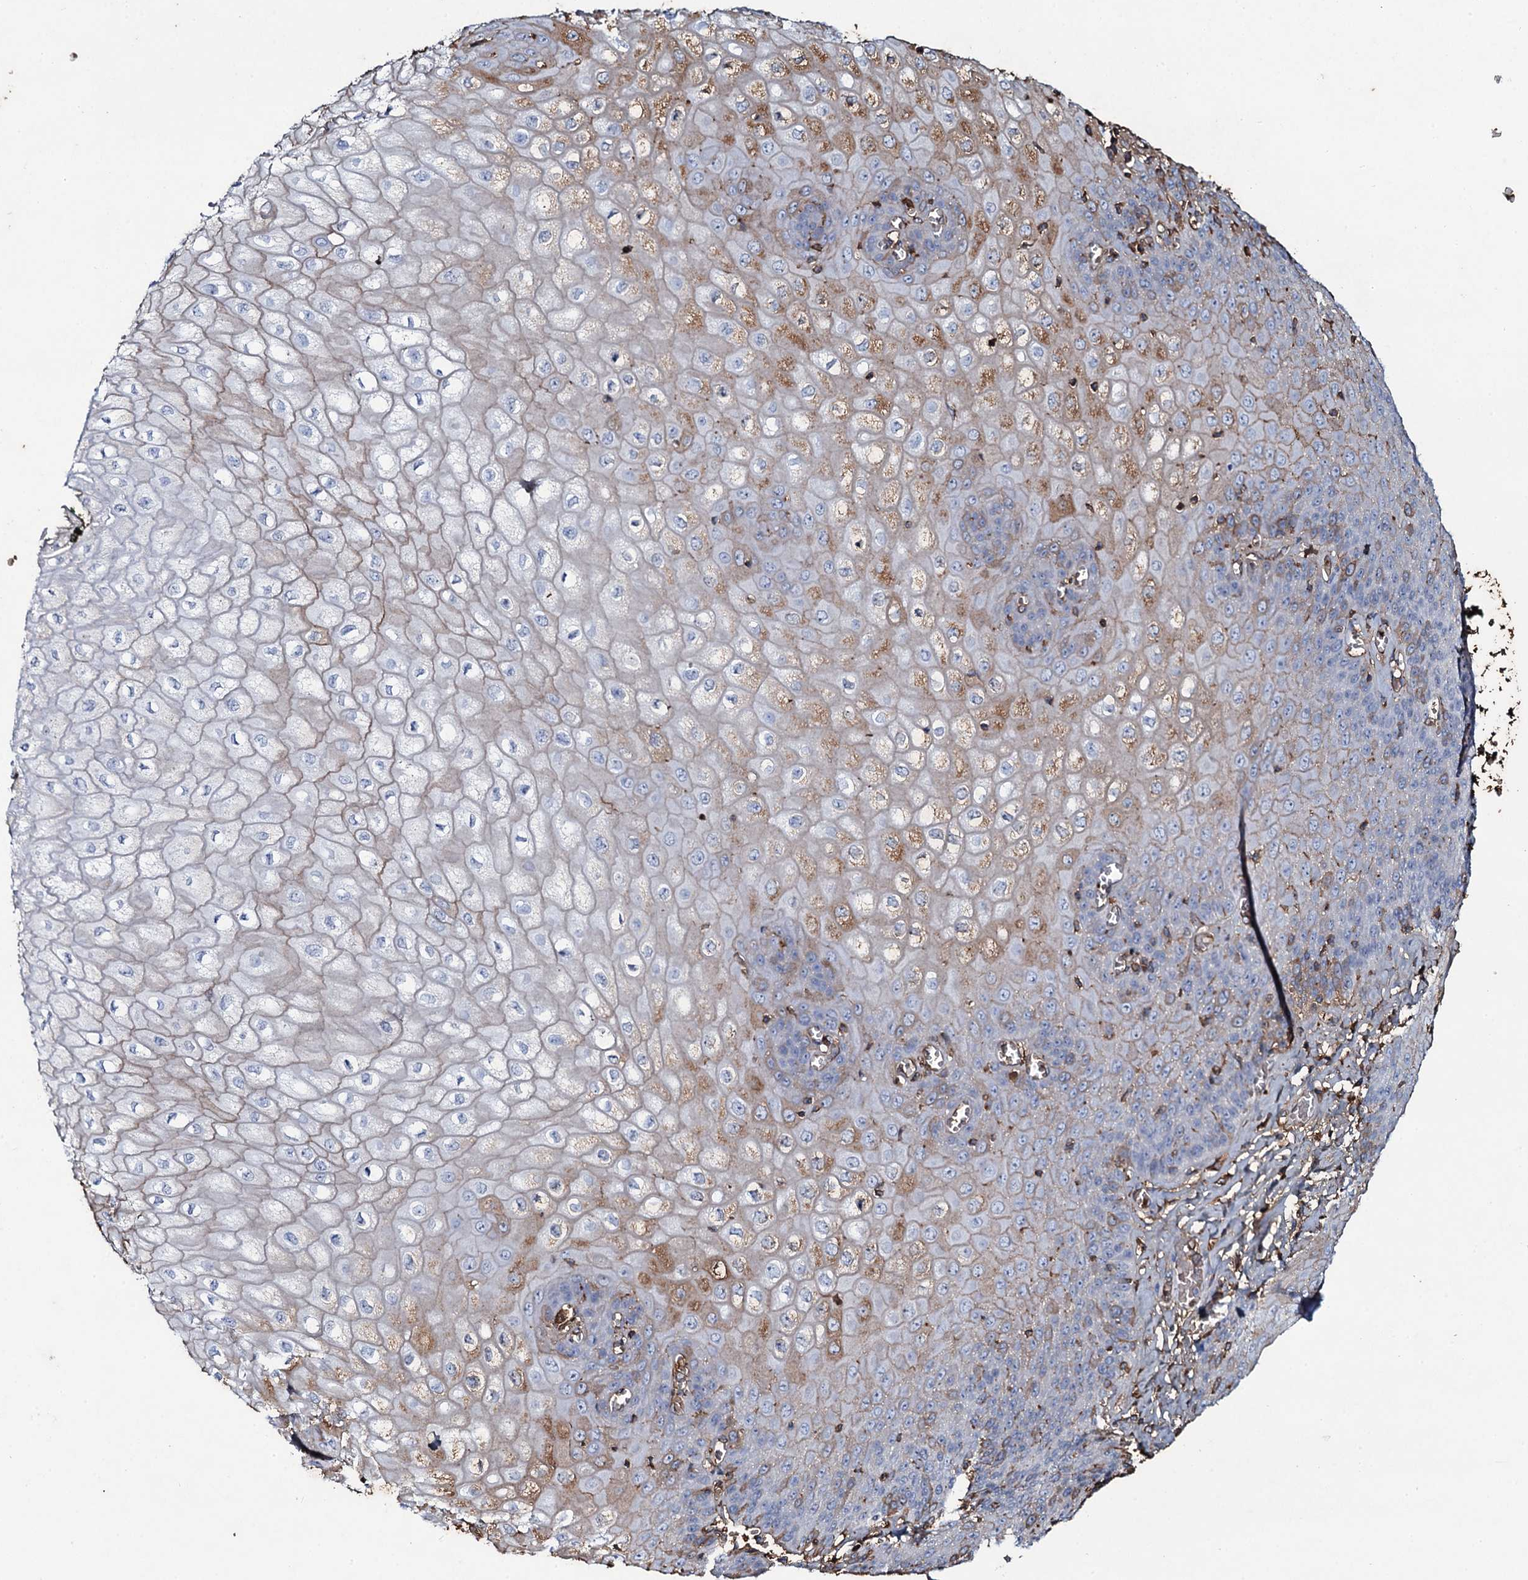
{"staining": {"intensity": "moderate", "quantity": "<25%", "location": "cytoplasmic/membranous"}, "tissue": "esophagus", "cell_type": "Squamous epithelial cells", "image_type": "normal", "snomed": [{"axis": "morphology", "description": "Normal tissue, NOS"}, {"axis": "topography", "description": "Esophagus"}], "caption": "This histopathology image displays immunohistochemistry (IHC) staining of unremarkable human esophagus, with low moderate cytoplasmic/membranous expression in about <25% of squamous epithelial cells.", "gene": "EDN1", "patient": {"sex": "male", "age": 60}}